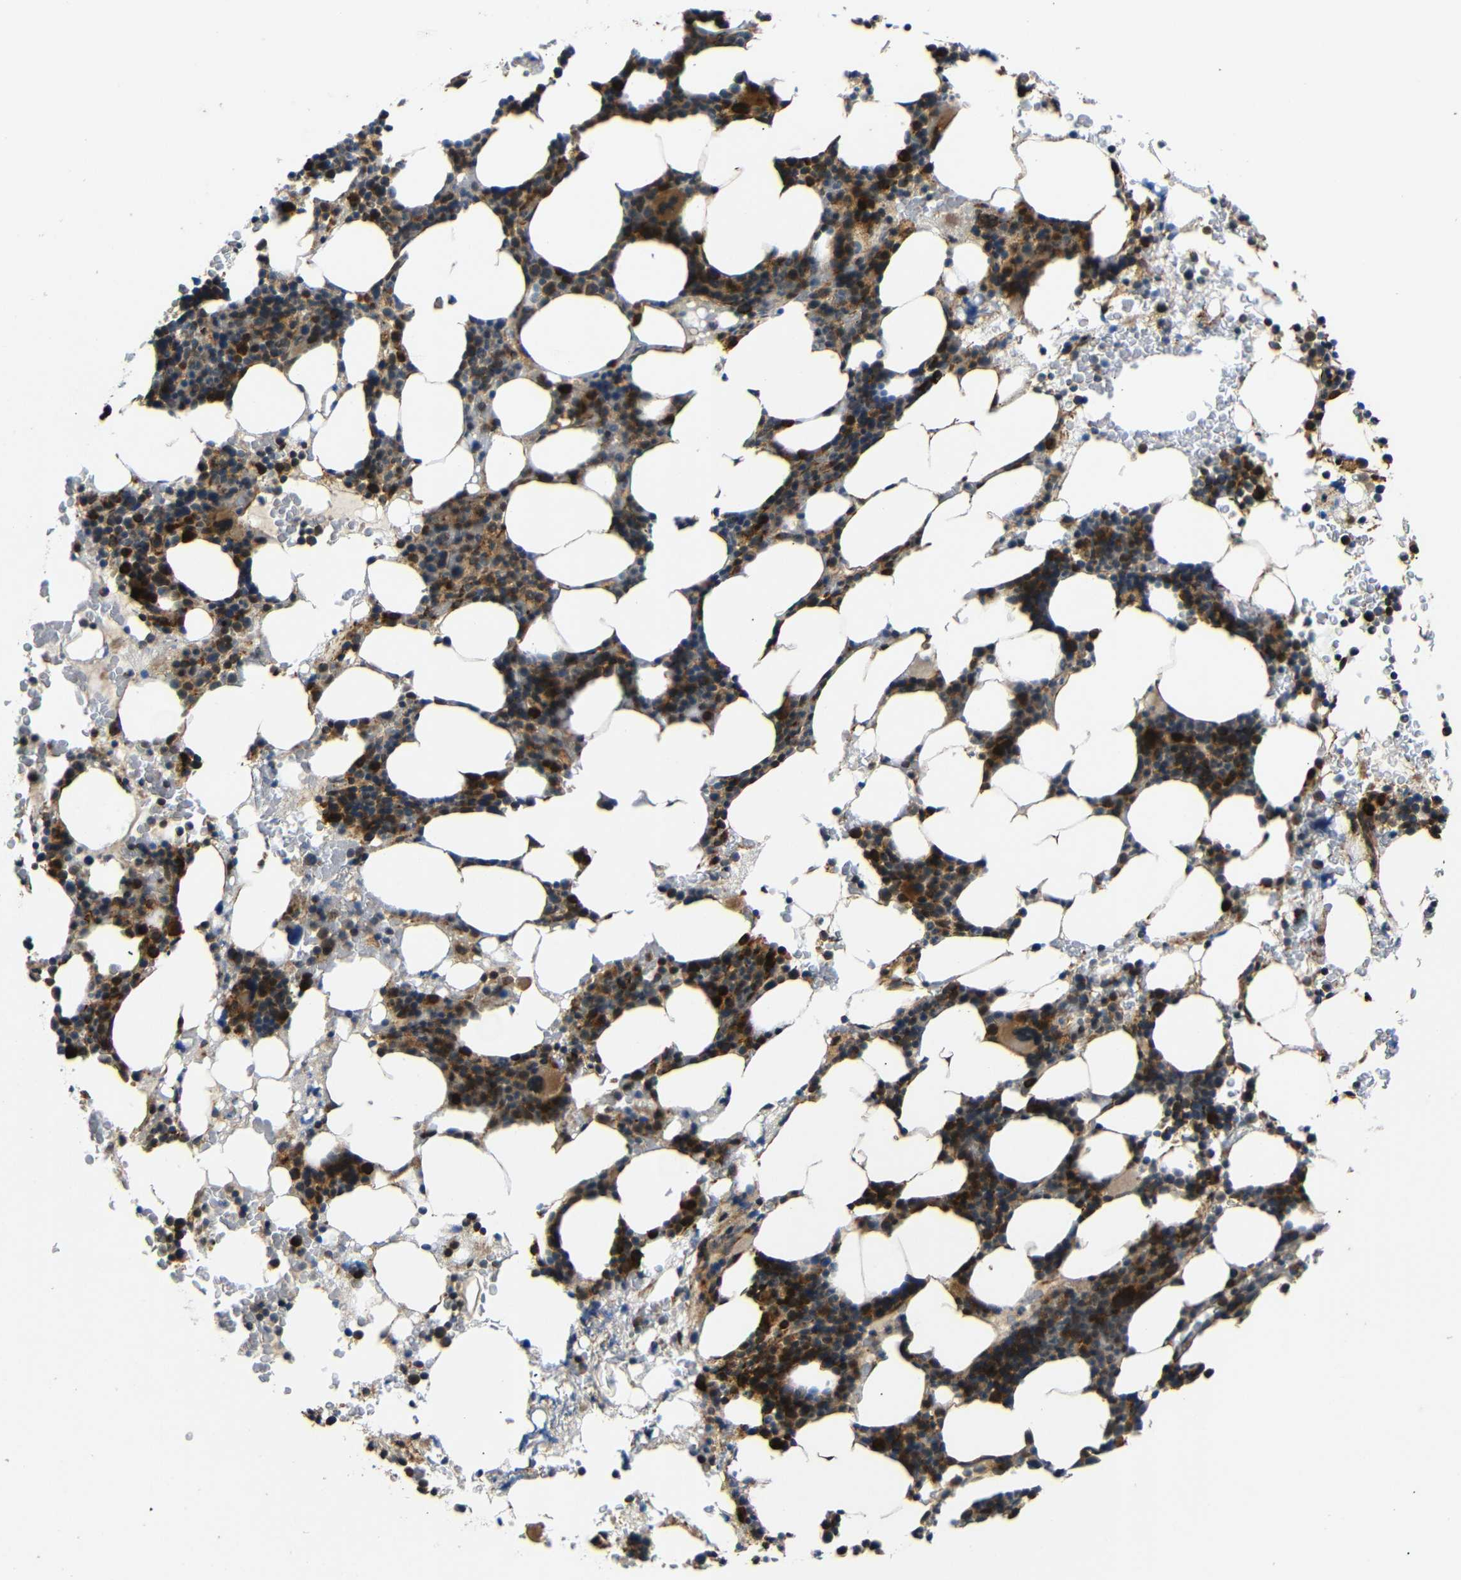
{"staining": {"intensity": "strong", "quantity": "25%-75%", "location": "cytoplasmic/membranous"}, "tissue": "bone marrow", "cell_type": "Hematopoietic cells", "image_type": "normal", "snomed": [{"axis": "morphology", "description": "Normal tissue, NOS"}, {"axis": "morphology", "description": "Inflammation, NOS"}, {"axis": "topography", "description": "Bone marrow"}], "caption": "High-magnification brightfield microscopy of unremarkable bone marrow stained with DAB (brown) and counterstained with hematoxylin (blue). hematopoietic cells exhibit strong cytoplasmic/membranous positivity is identified in approximately25%-75% of cells.", "gene": "KANK4", "patient": {"sex": "female", "age": 84}}